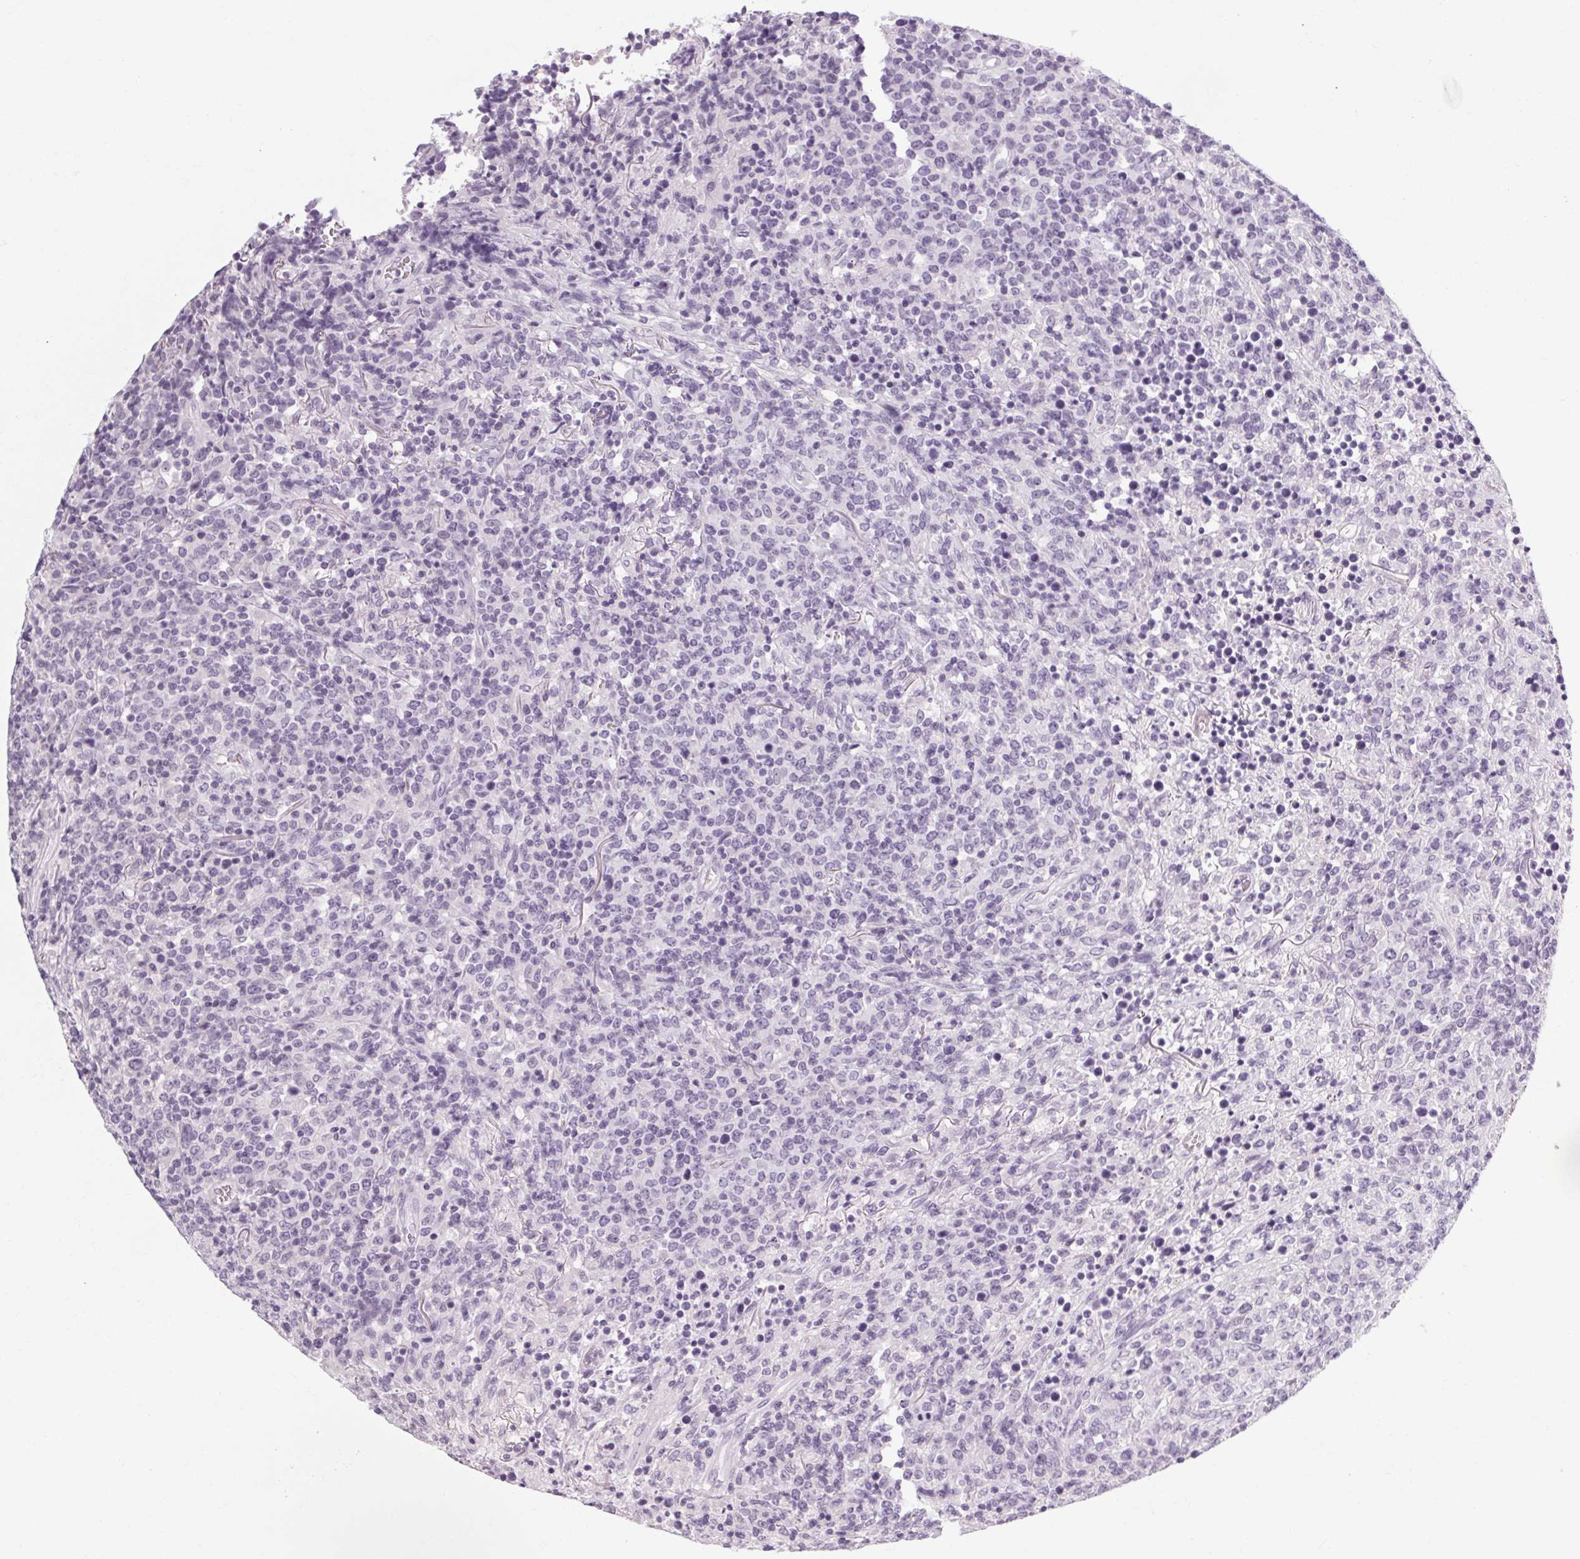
{"staining": {"intensity": "negative", "quantity": "none", "location": "none"}, "tissue": "lymphoma", "cell_type": "Tumor cells", "image_type": "cancer", "snomed": [{"axis": "morphology", "description": "Malignant lymphoma, non-Hodgkin's type, High grade"}, {"axis": "topography", "description": "Lung"}], "caption": "Histopathology image shows no protein expression in tumor cells of high-grade malignant lymphoma, non-Hodgkin's type tissue. (Brightfield microscopy of DAB immunohistochemistry (IHC) at high magnification).", "gene": "POMC", "patient": {"sex": "male", "age": 79}}